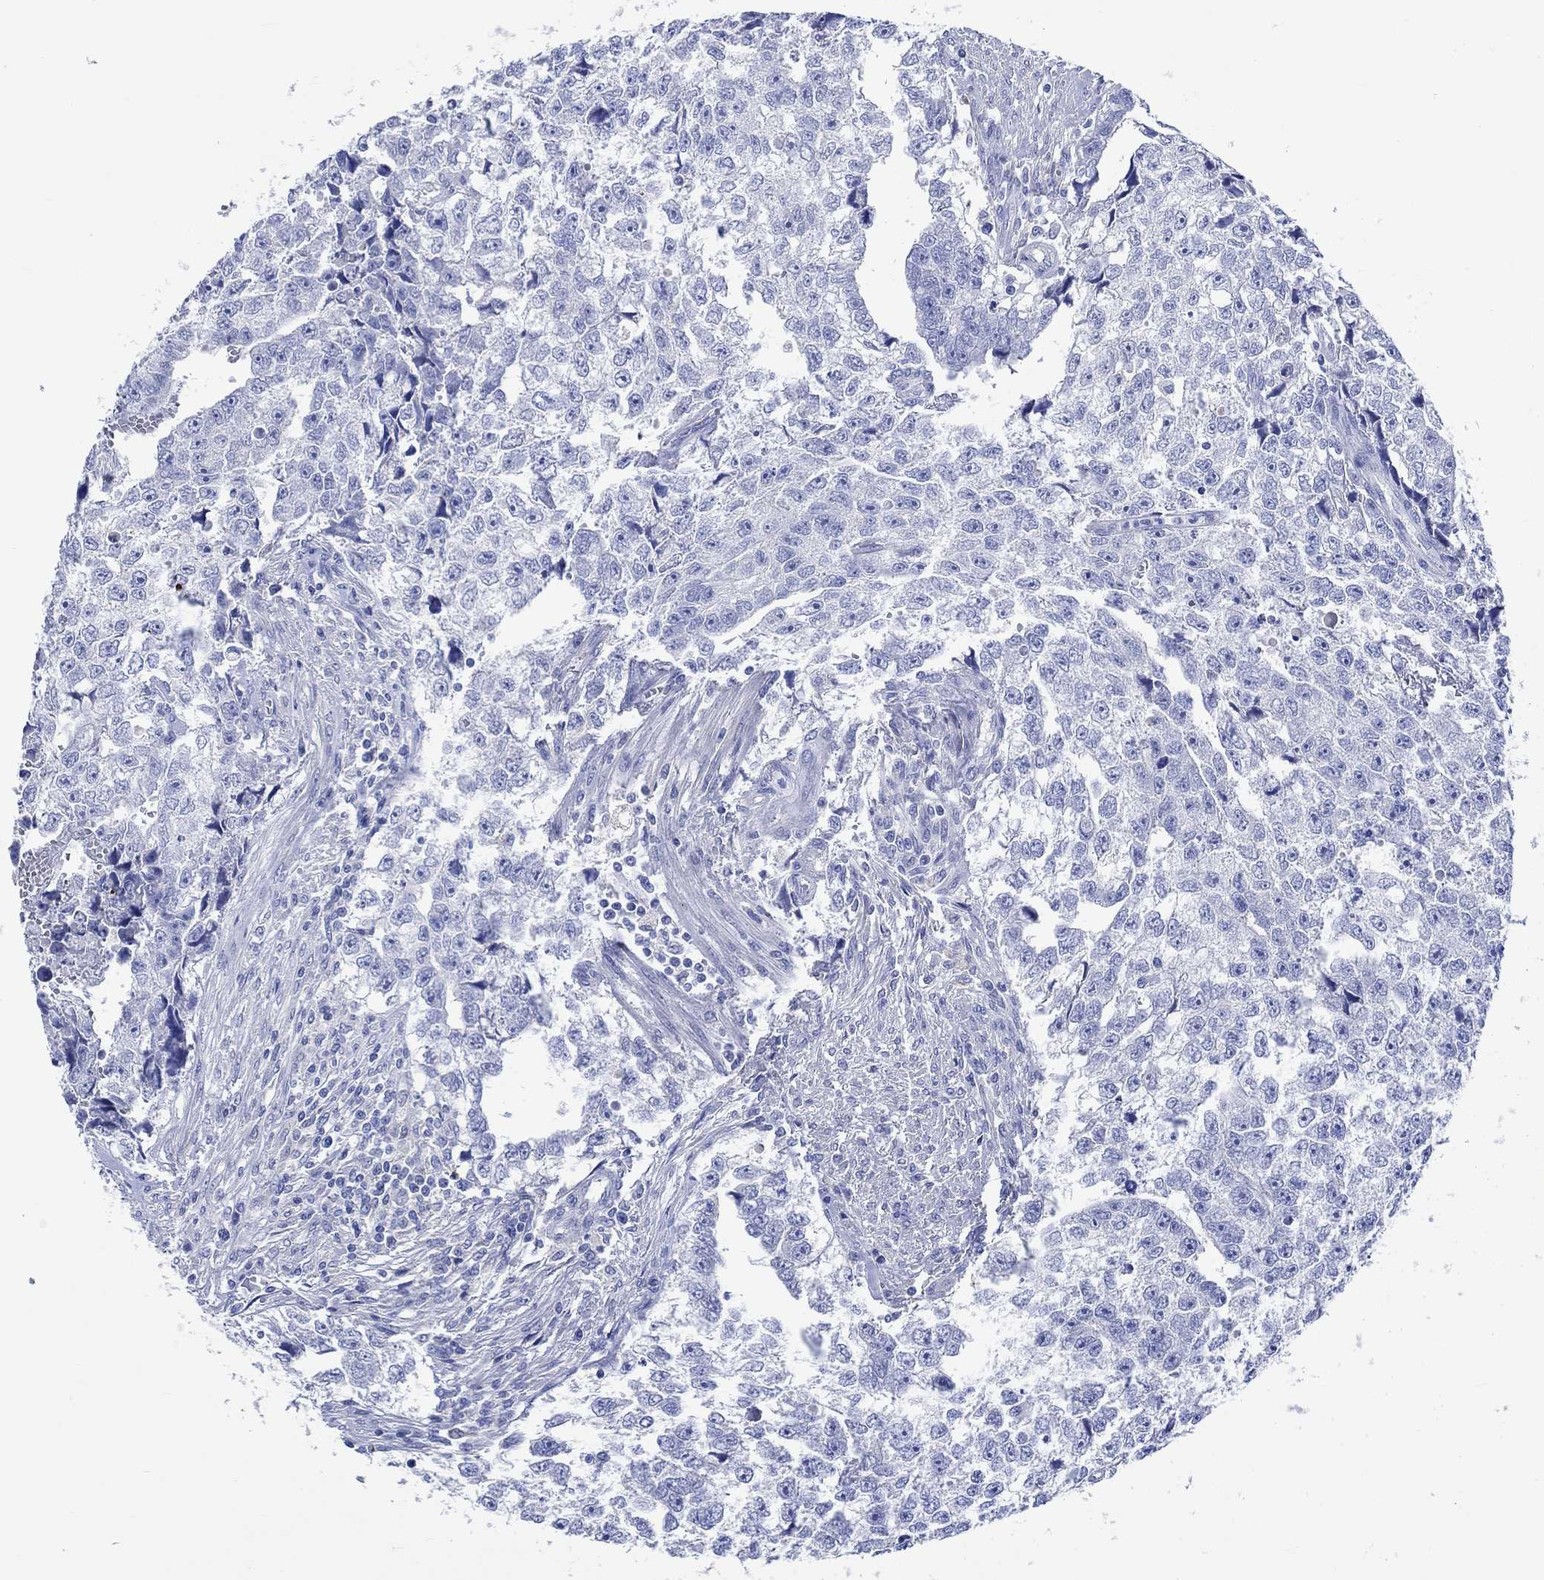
{"staining": {"intensity": "negative", "quantity": "none", "location": "none"}, "tissue": "testis cancer", "cell_type": "Tumor cells", "image_type": "cancer", "snomed": [{"axis": "morphology", "description": "Carcinoma, Embryonal, NOS"}, {"axis": "morphology", "description": "Teratoma, malignant, NOS"}, {"axis": "topography", "description": "Testis"}], "caption": "Testis teratoma (malignant) was stained to show a protein in brown. There is no significant positivity in tumor cells.", "gene": "SHISA4", "patient": {"sex": "male", "age": 44}}